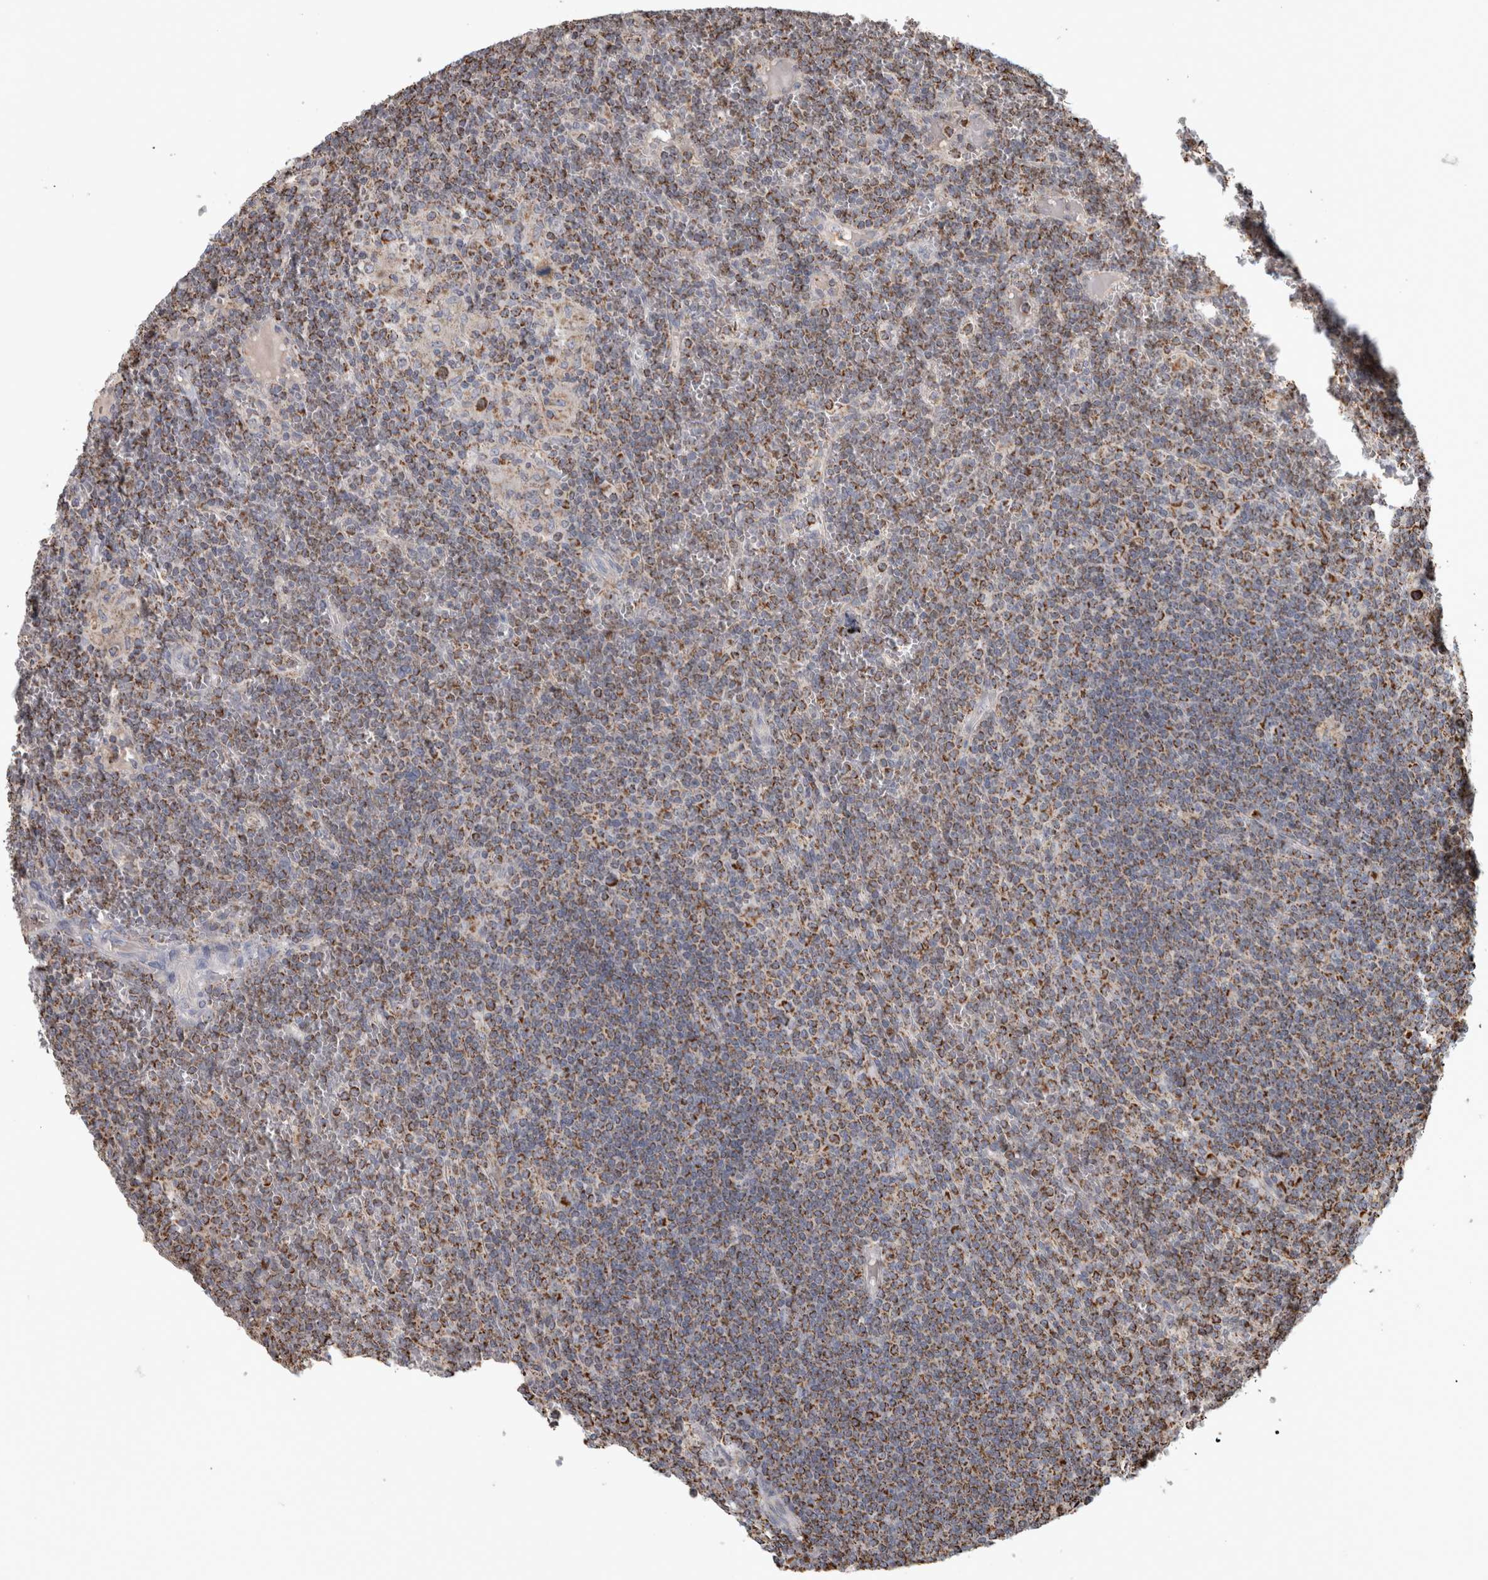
{"staining": {"intensity": "moderate", "quantity": ">75%", "location": "cytoplasmic/membranous"}, "tissue": "lymphoma", "cell_type": "Tumor cells", "image_type": "cancer", "snomed": [{"axis": "morphology", "description": "Malignant lymphoma, non-Hodgkin's type, Low grade"}, {"axis": "topography", "description": "Spleen"}], "caption": "Moderate cytoplasmic/membranous expression for a protein is present in about >75% of tumor cells of lymphoma using immunohistochemistry (IHC).", "gene": "ST8SIA1", "patient": {"sex": "female", "age": 19}}